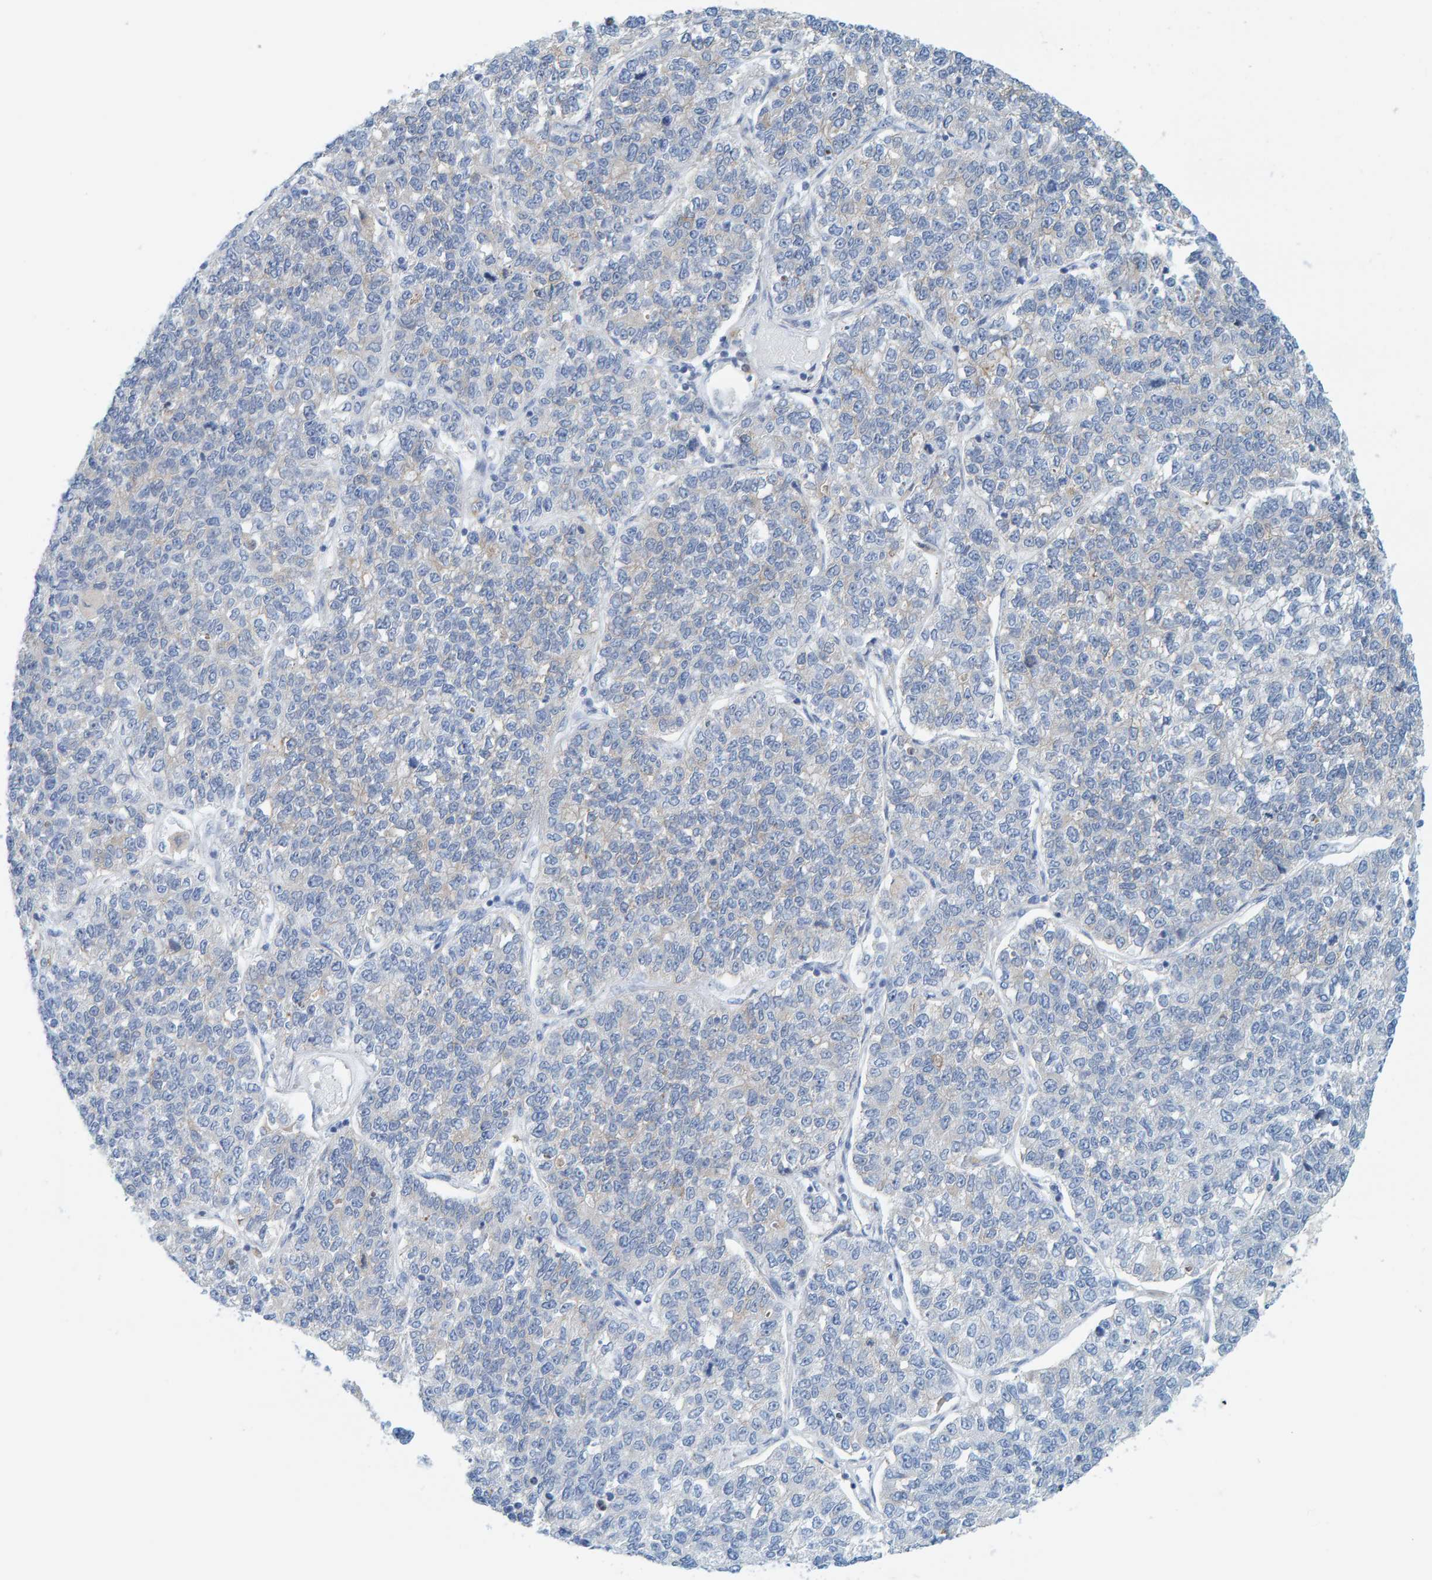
{"staining": {"intensity": "weak", "quantity": "<25%", "location": "cytoplasmic/membranous"}, "tissue": "lung cancer", "cell_type": "Tumor cells", "image_type": "cancer", "snomed": [{"axis": "morphology", "description": "Adenocarcinoma, NOS"}, {"axis": "topography", "description": "Lung"}], "caption": "Immunohistochemistry (IHC) histopathology image of neoplastic tissue: human lung cancer (adenocarcinoma) stained with DAB shows no significant protein positivity in tumor cells. Nuclei are stained in blue.", "gene": "KLHL11", "patient": {"sex": "male", "age": 49}}